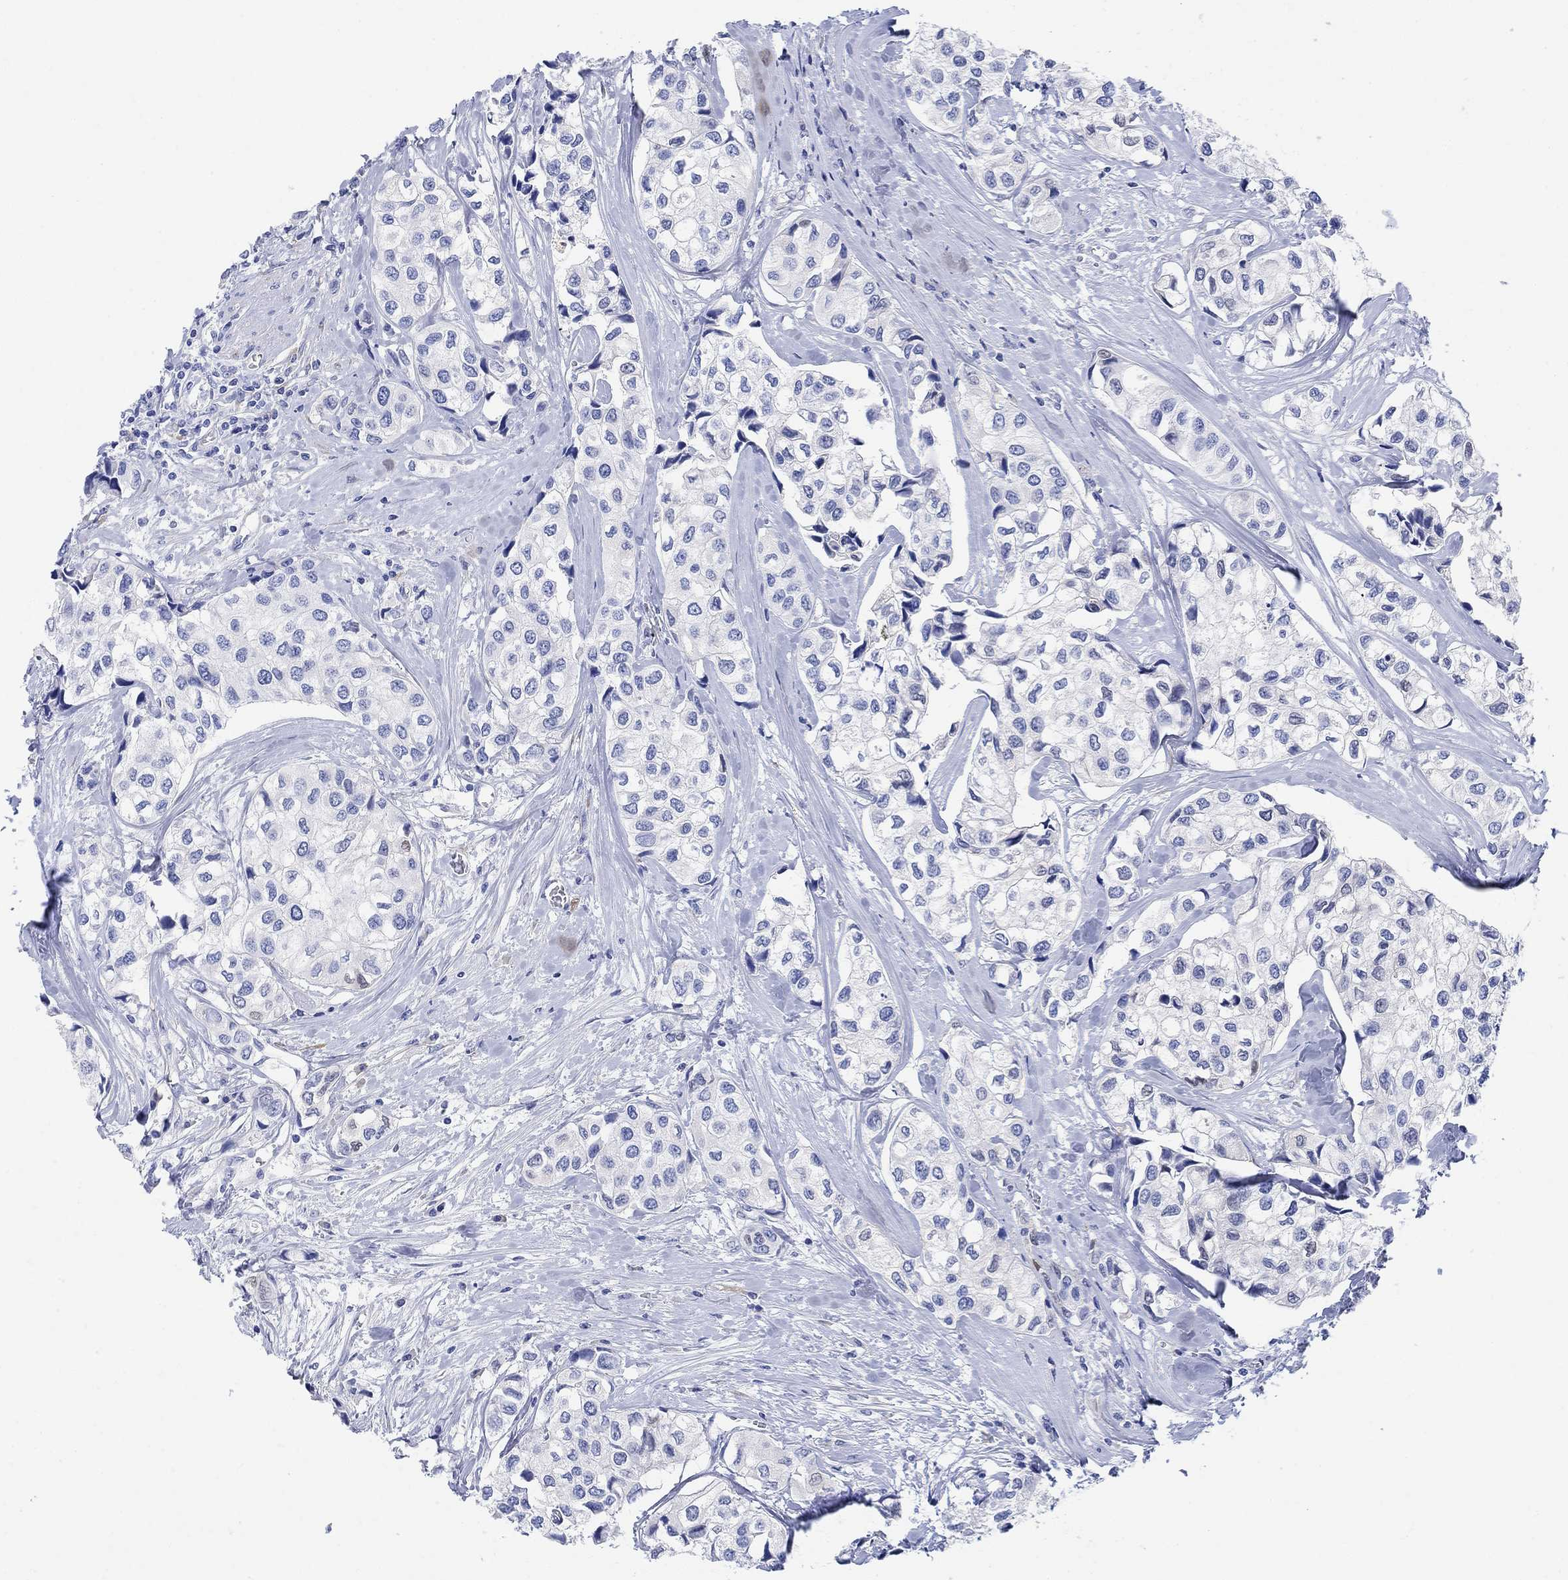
{"staining": {"intensity": "negative", "quantity": "none", "location": "none"}, "tissue": "urothelial cancer", "cell_type": "Tumor cells", "image_type": "cancer", "snomed": [{"axis": "morphology", "description": "Urothelial carcinoma, High grade"}, {"axis": "topography", "description": "Urinary bladder"}], "caption": "Immunohistochemical staining of human urothelial cancer displays no significant expression in tumor cells. Nuclei are stained in blue.", "gene": "MYL1", "patient": {"sex": "male", "age": 73}}